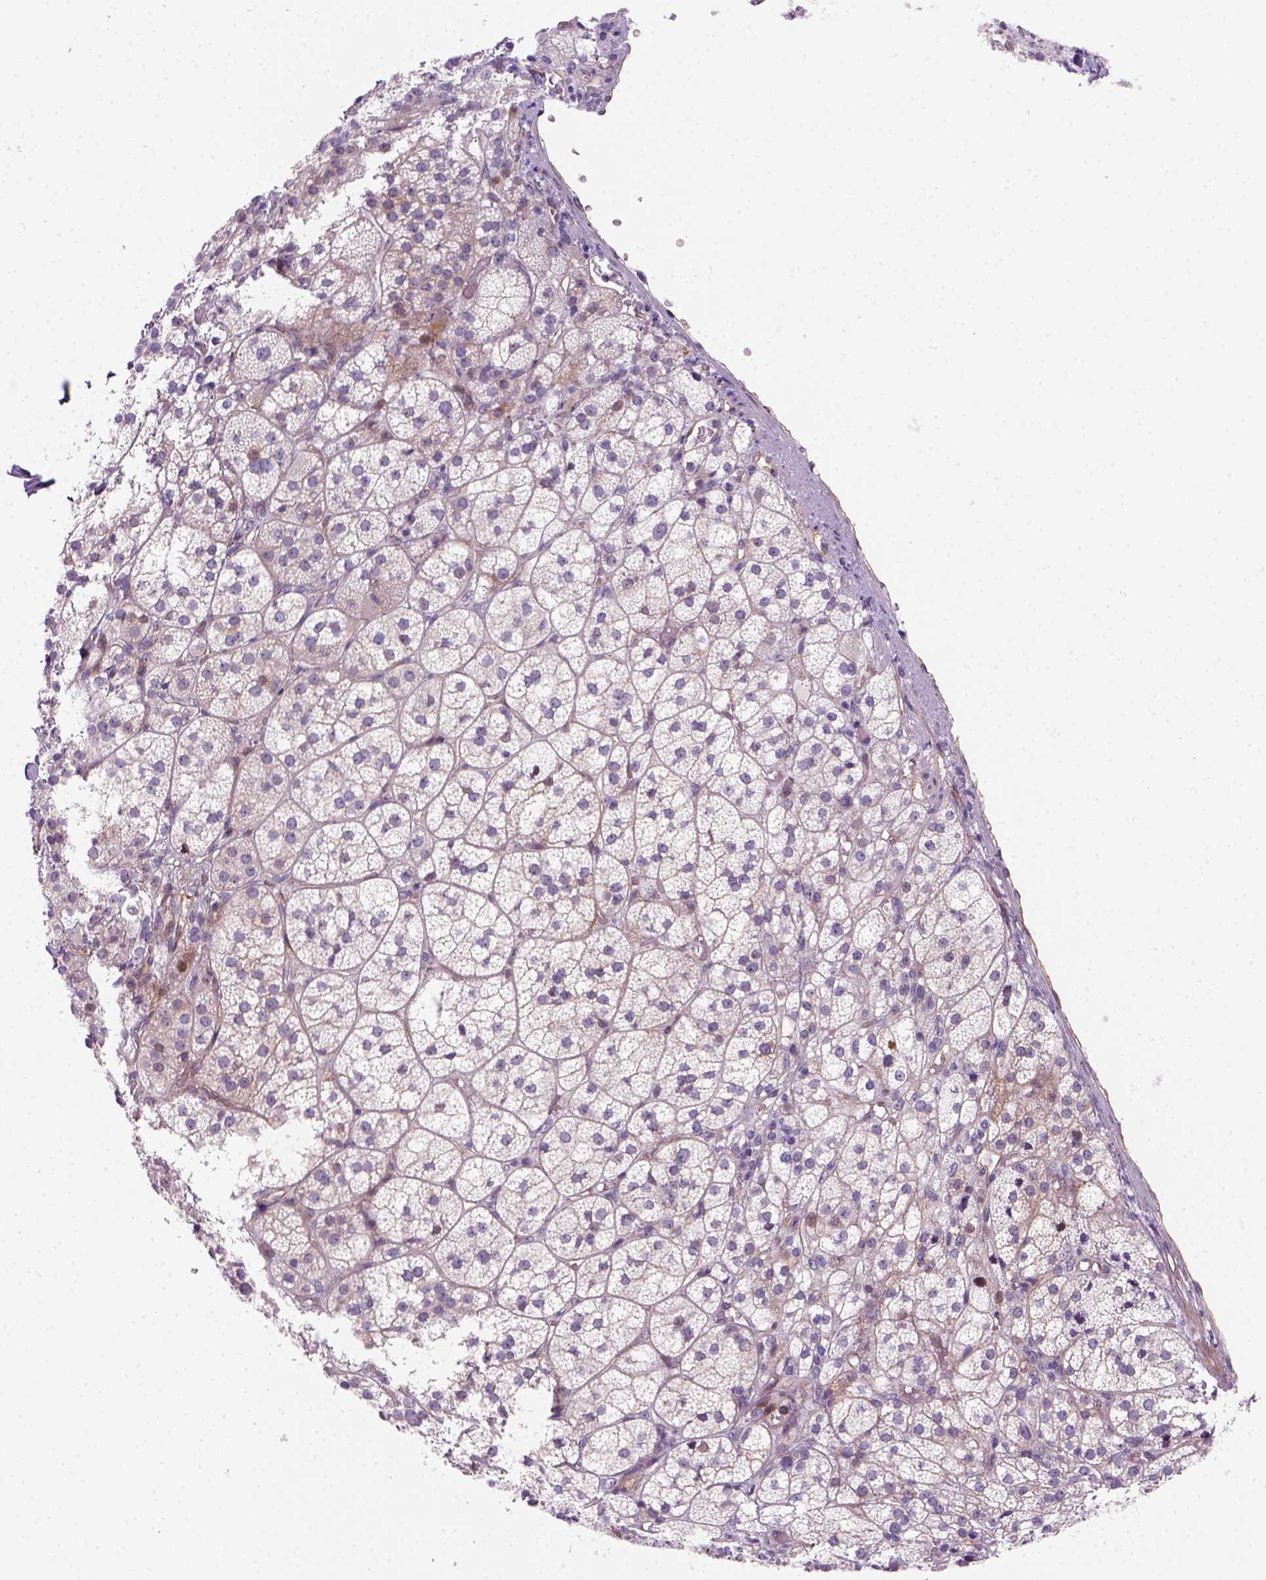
{"staining": {"intensity": "weak", "quantity": "<25%", "location": "cytoplasmic/membranous"}, "tissue": "adrenal gland", "cell_type": "Glandular cells", "image_type": "normal", "snomed": [{"axis": "morphology", "description": "Normal tissue, NOS"}, {"axis": "topography", "description": "Adrenal gland"}], "caption": "An IHC photomicrograph of benign adrenal gland is shown. There is no staining in glandular cells of adrenal gland. (DAB immunohistochemistry with hematoxylin counter stain).", "gene": "VSTM5", "patient": {"sex": "female", "age": 60}}